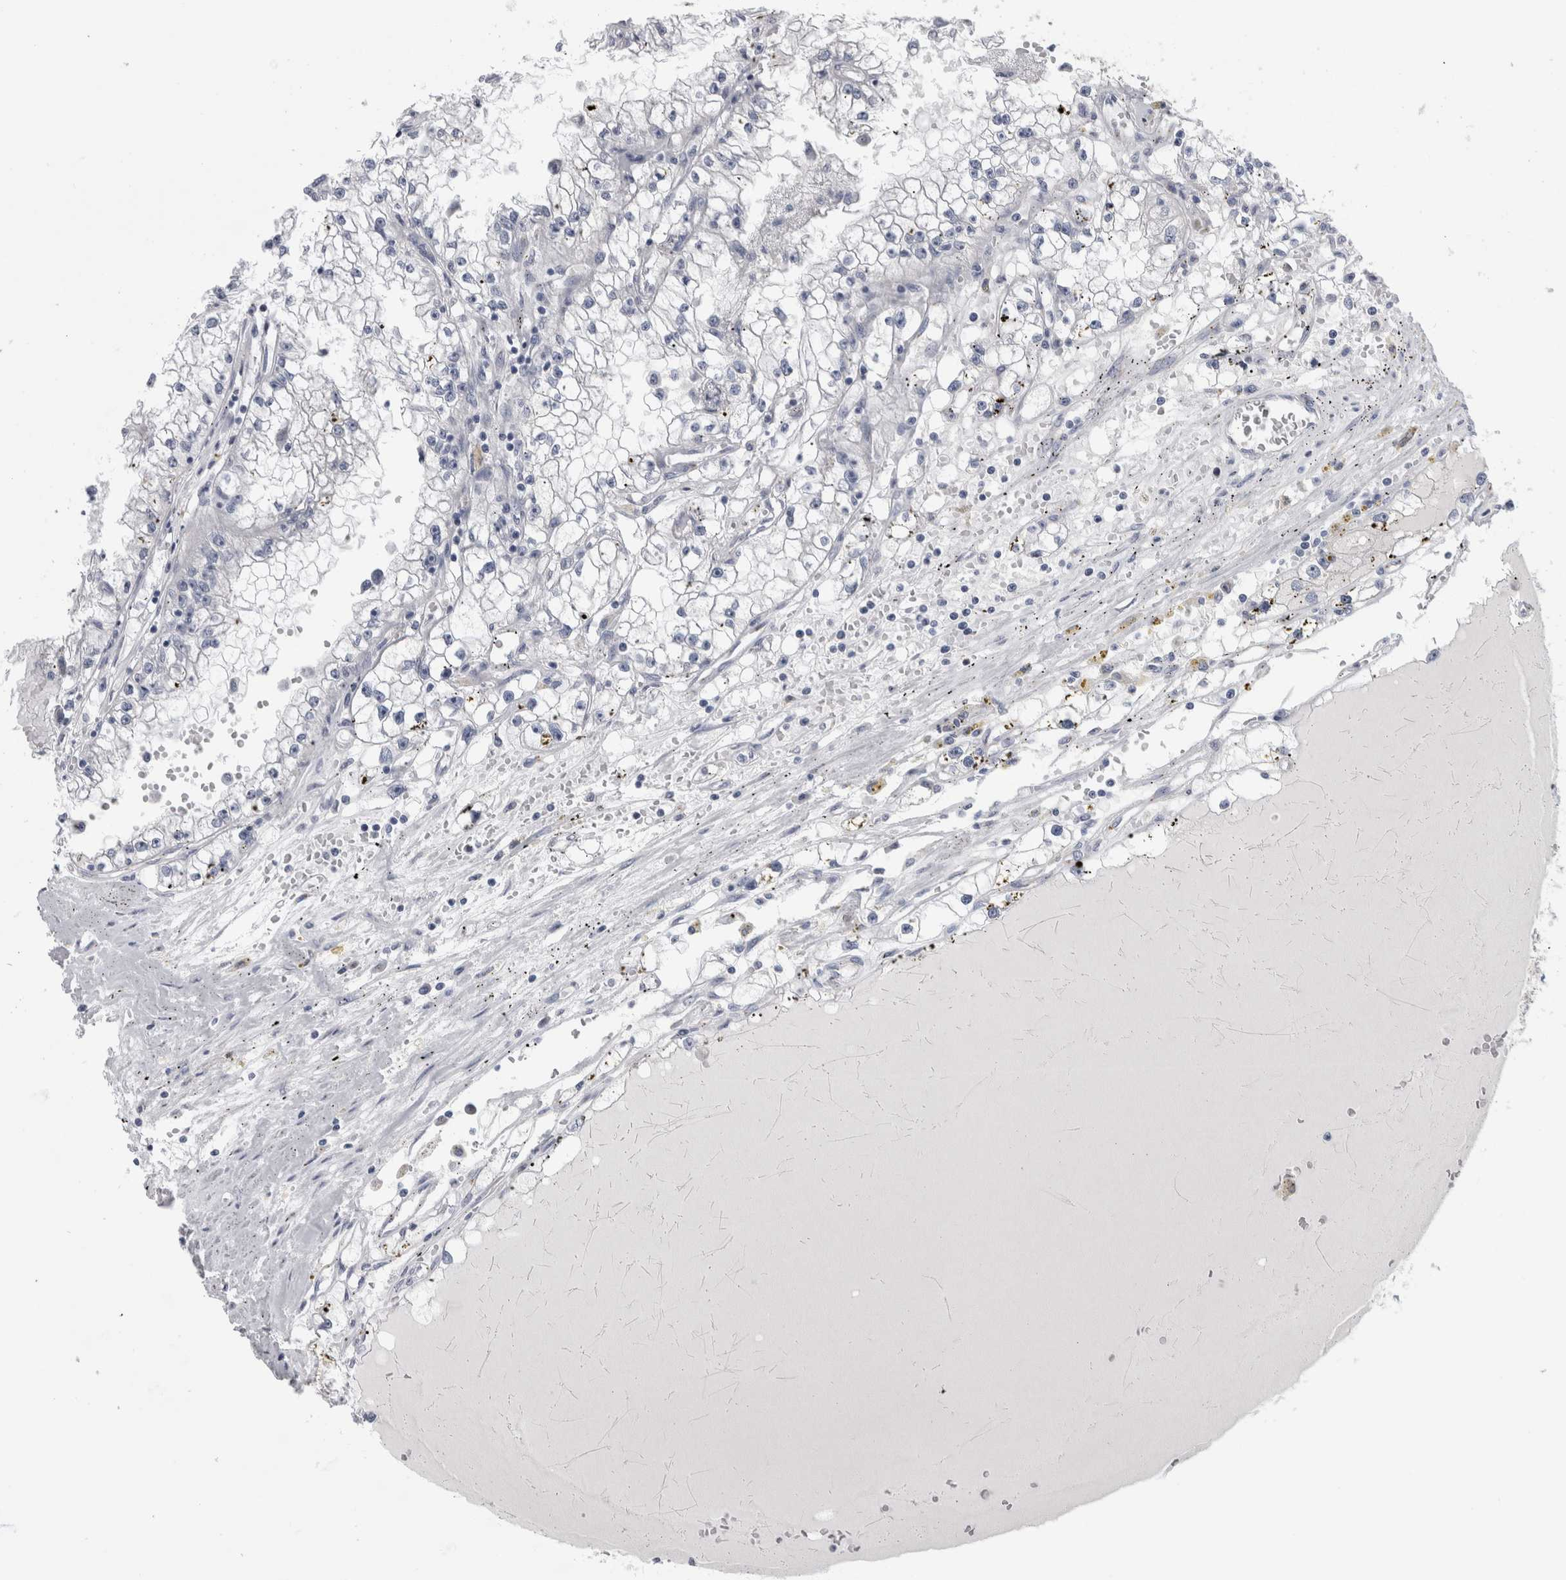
{"staining": {"intensity": "negative", "quantity": "none", "location": "none"}, "tissue": "renal cancer", "cell_type": "Tumor cells", "image_type": "cancer", "snomed": [{"axis": "morphology", "description": "Adenocarcinoma, NOS"}, {"axis": "topography", "description": "Kidney"}], "caption": "The micrograph demonstrates no significant expression in tumor cells of adenocarcinoma (renal).", "gene": "AKAP9", "patient": {"sex": "male", "age": 56}}